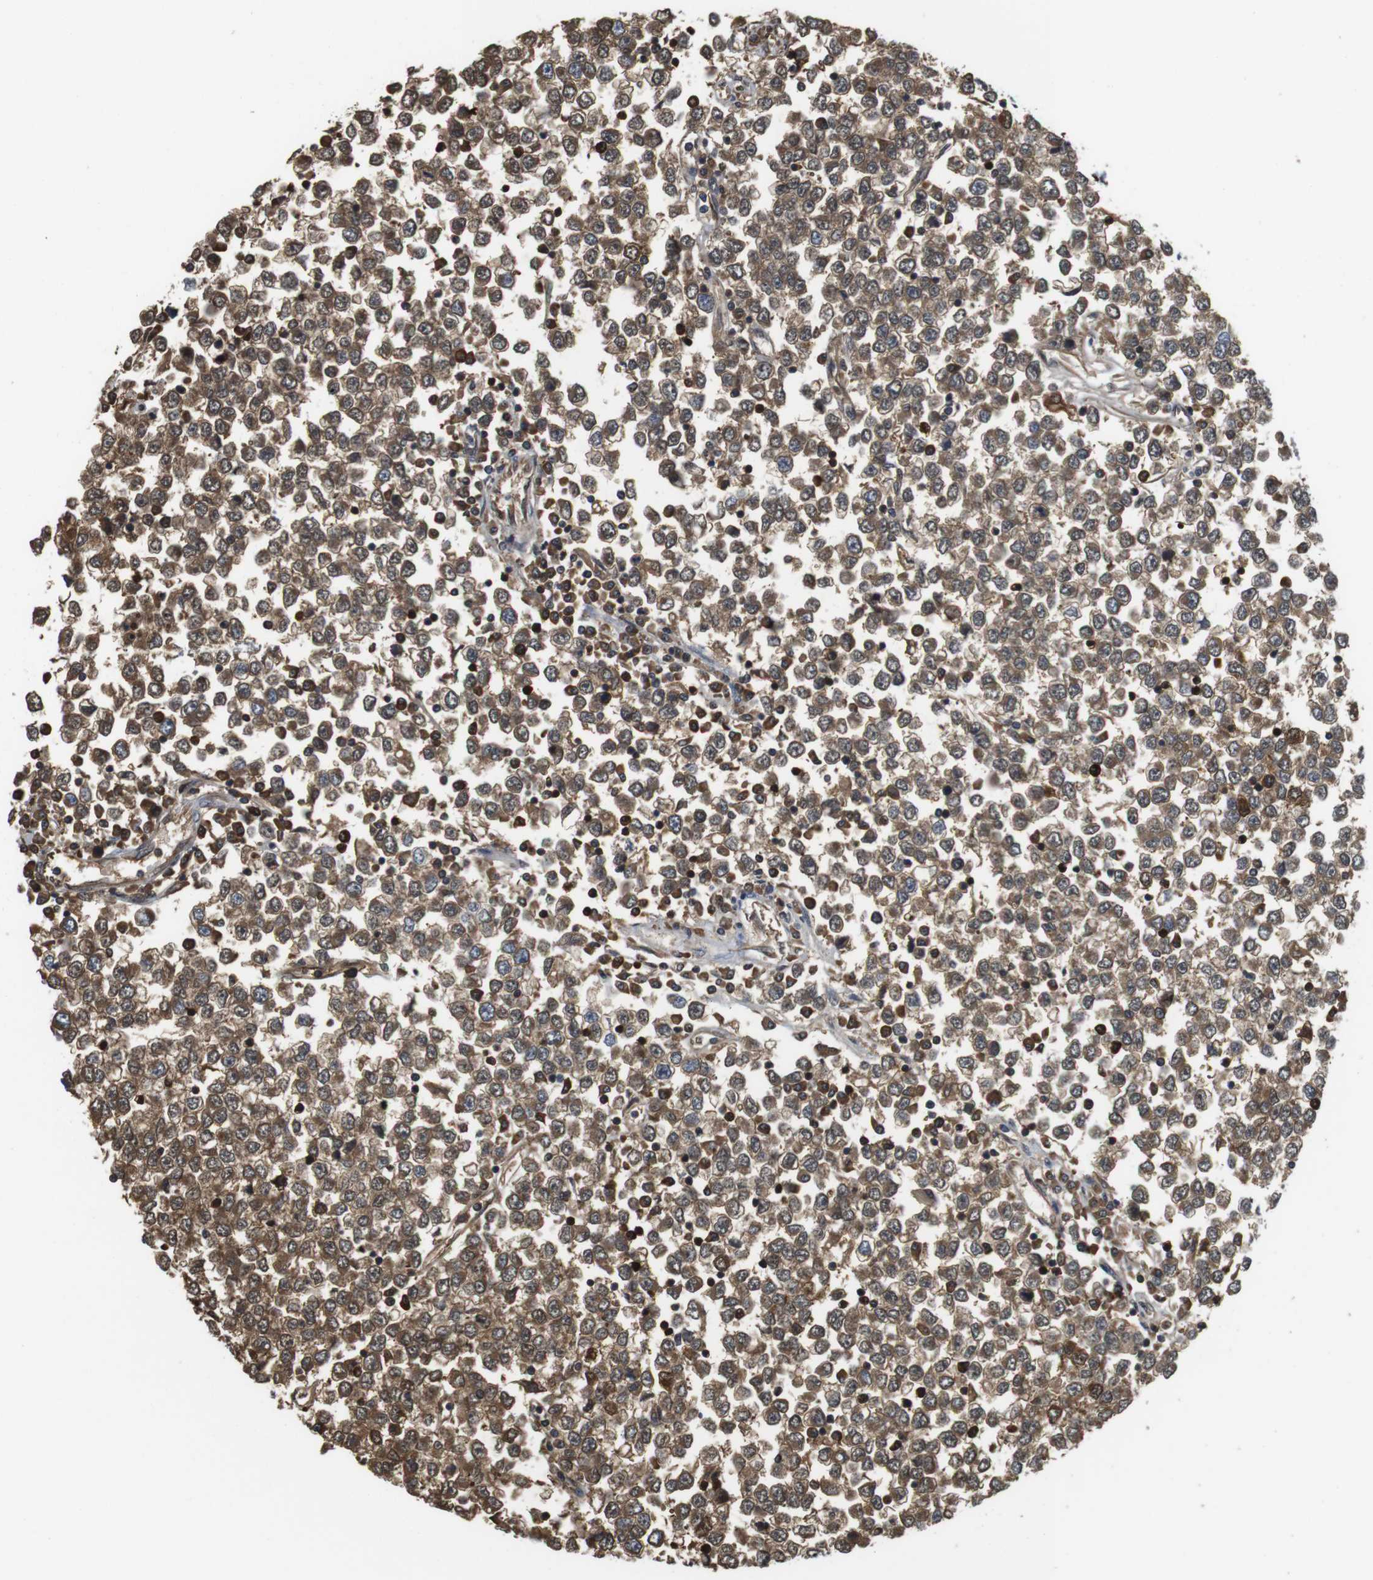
{"staining": {"intensity": "moderate", "quantity": ">75%", "location": "cytoplasmic/membranous,nuclear"}, "tissue": "testis cancer", "cell_type": "Tumor cells", "image_type": "cancer", "snomed": [{"axis": "morphology", "description": "Seminoma, NOS"}, {"axis": "topography", "description": "Testis"}], "caption": "About >75% of tumor cells in human testis cancer (seminoma) reveal moderate cytoplasmic/membranous and nuclear protein staining as visualized by brown immunohistochemical staining.", "gene": "LDHA", "patient": {"sex": "male", "age": 65}}